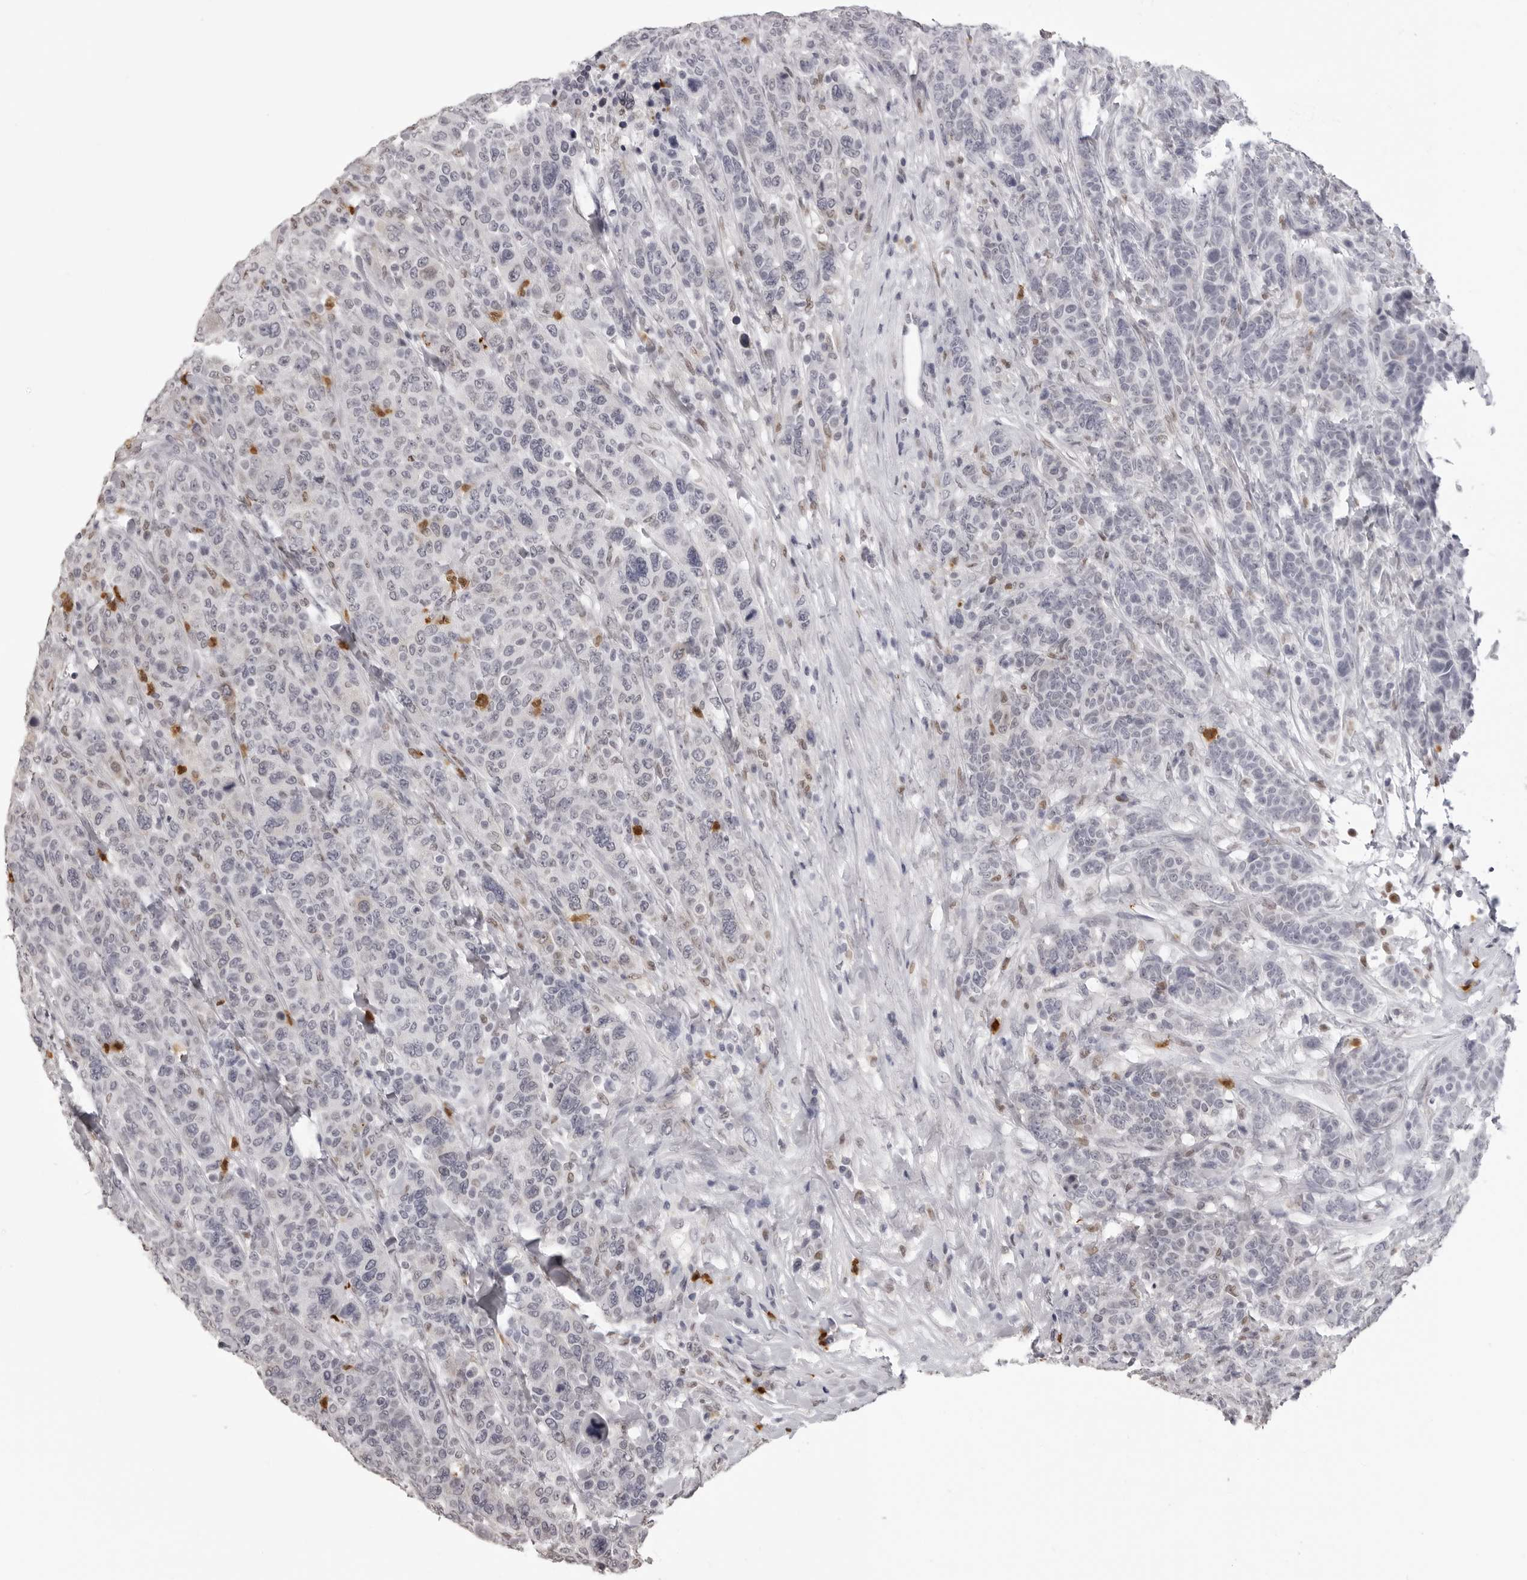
{"staining": {"intensity": "negative", "quantity": "none", "location": "none"}, "tissue": "breast cancer", "cell_type": "Tumor cells", "image_type": "cancer", "snomed": [{"axis": "morphology", "description": "Duct carcinoma"}, {"axis": "topography", "description": "Breast"}], "caption": "This is a histopathology image of IHC staining of breast cancer (intraductal carcinoma), which shows no staining in tumor cells.", "gene": "IL31", "patient": {"sex": "female", "age": 37}}